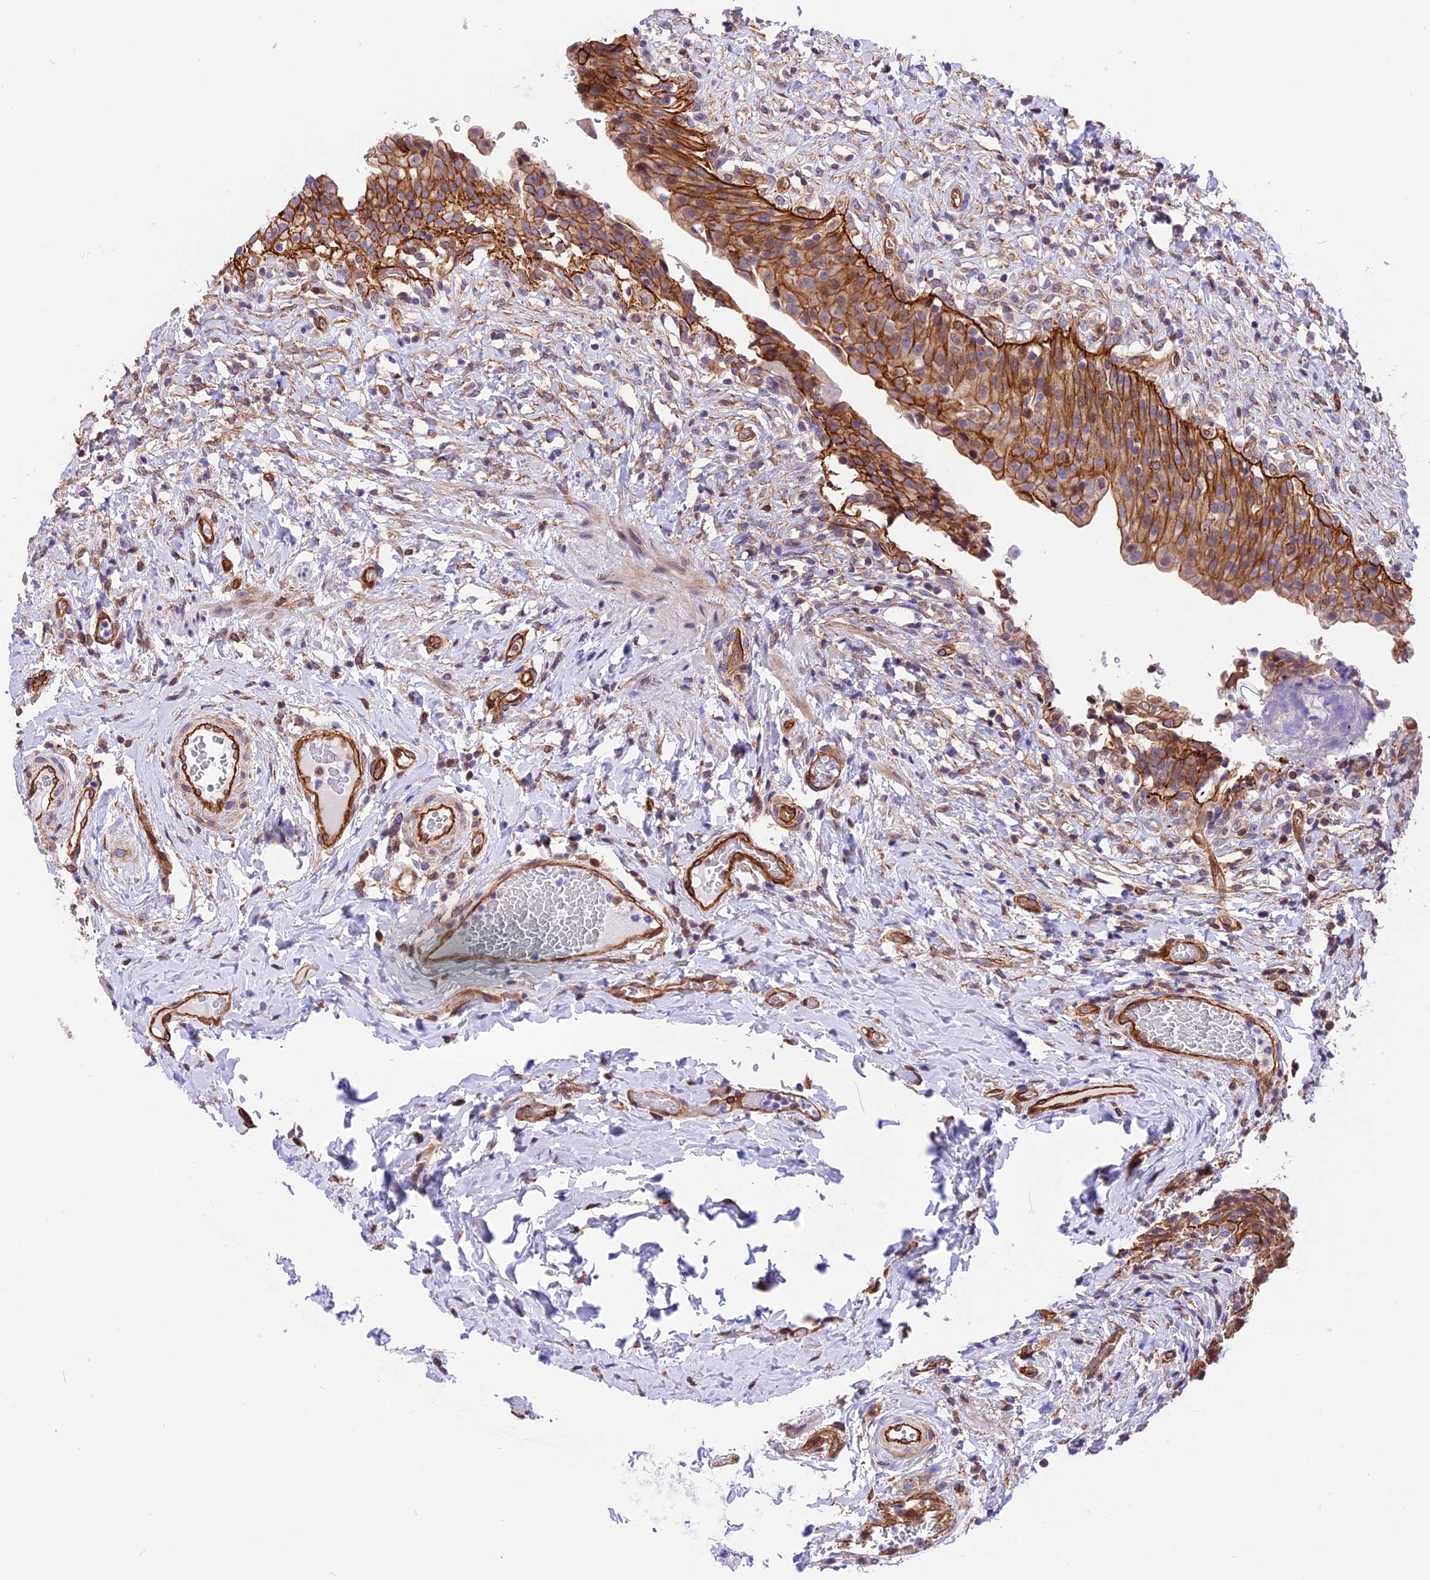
{"staining": {"intensity": "moderate", "quantity": ">75%", "location": "cytoplasmic/membranous"}, "tissue": "urinary bladder", "cell_type": "Urothelial cells", "image_type": "normal", "snomed": [{"axis": "morphology", "description": "Normal tissue, NOS"}, {"axis": "morphology", "description": "Inflammation, NOS"}, {"axis": "topography", "description": "Urinary bladder"}], "caption": "Human urinary bladder stained for a protein (brown) displays moderate cytoplasmic/membranous positive positivity in about >75% of urothelial cells.", "gene": "R3HDM4", "patient": {"sex": "male", "age": 64}}